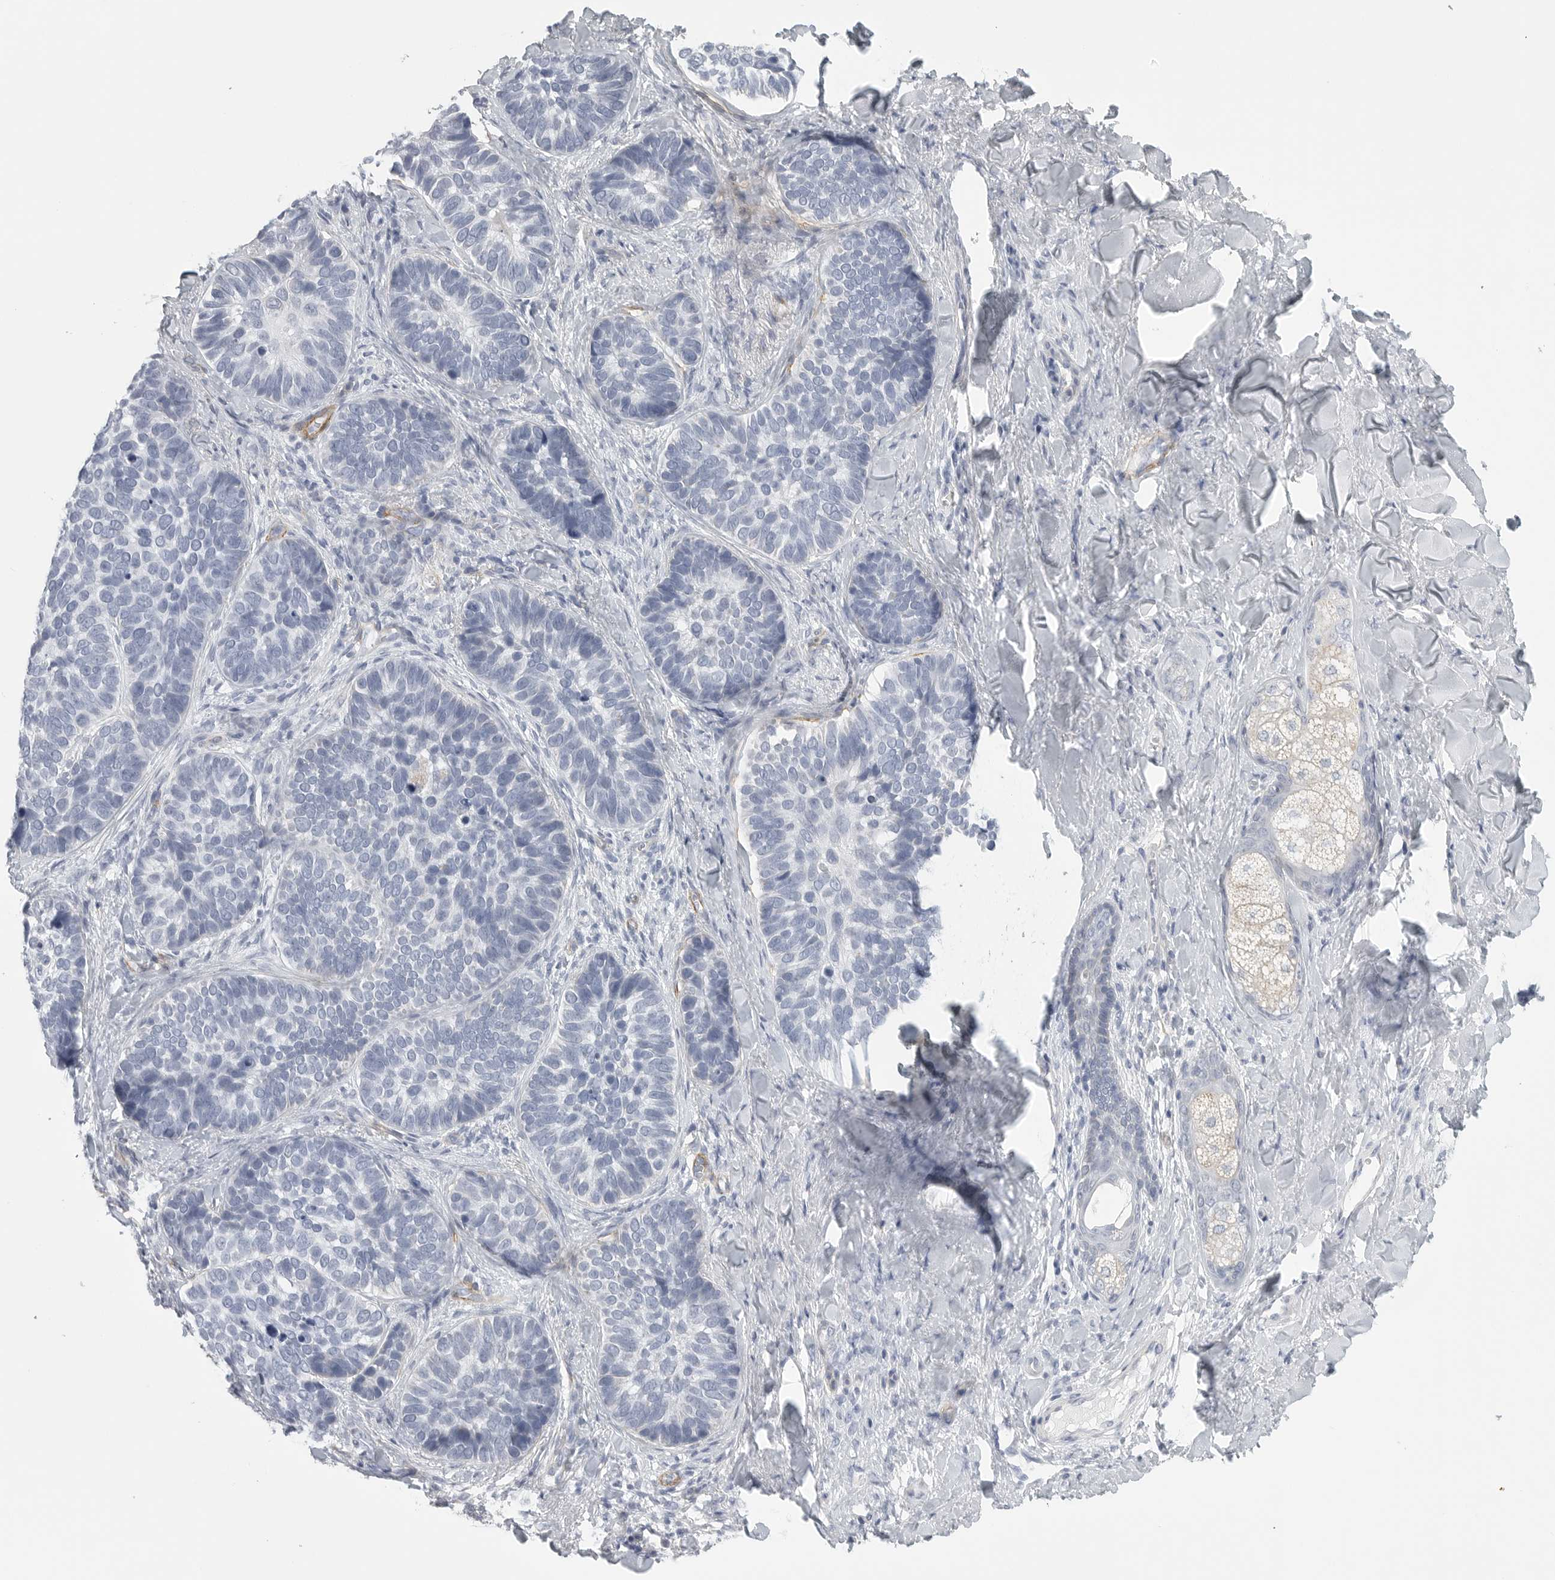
{"staining": {"intensity": "negative", "quantity": "none", "location": "none"}, "tissue": "skin cancer", "cell_type": "Tumor cells", "image_type": "cancer", "snomed": [{"axis": "morphology", "description": "Basal cell carcinoma"}, {"axis": "topography", "description": "Skin"}], "caption": "This is an immunohistochemistry (IHC) photomicrograph of human skin cancer. There is no expression in tumor cells.", "gene": "TNR", "patient": {"sex": "male", "age": 62}}